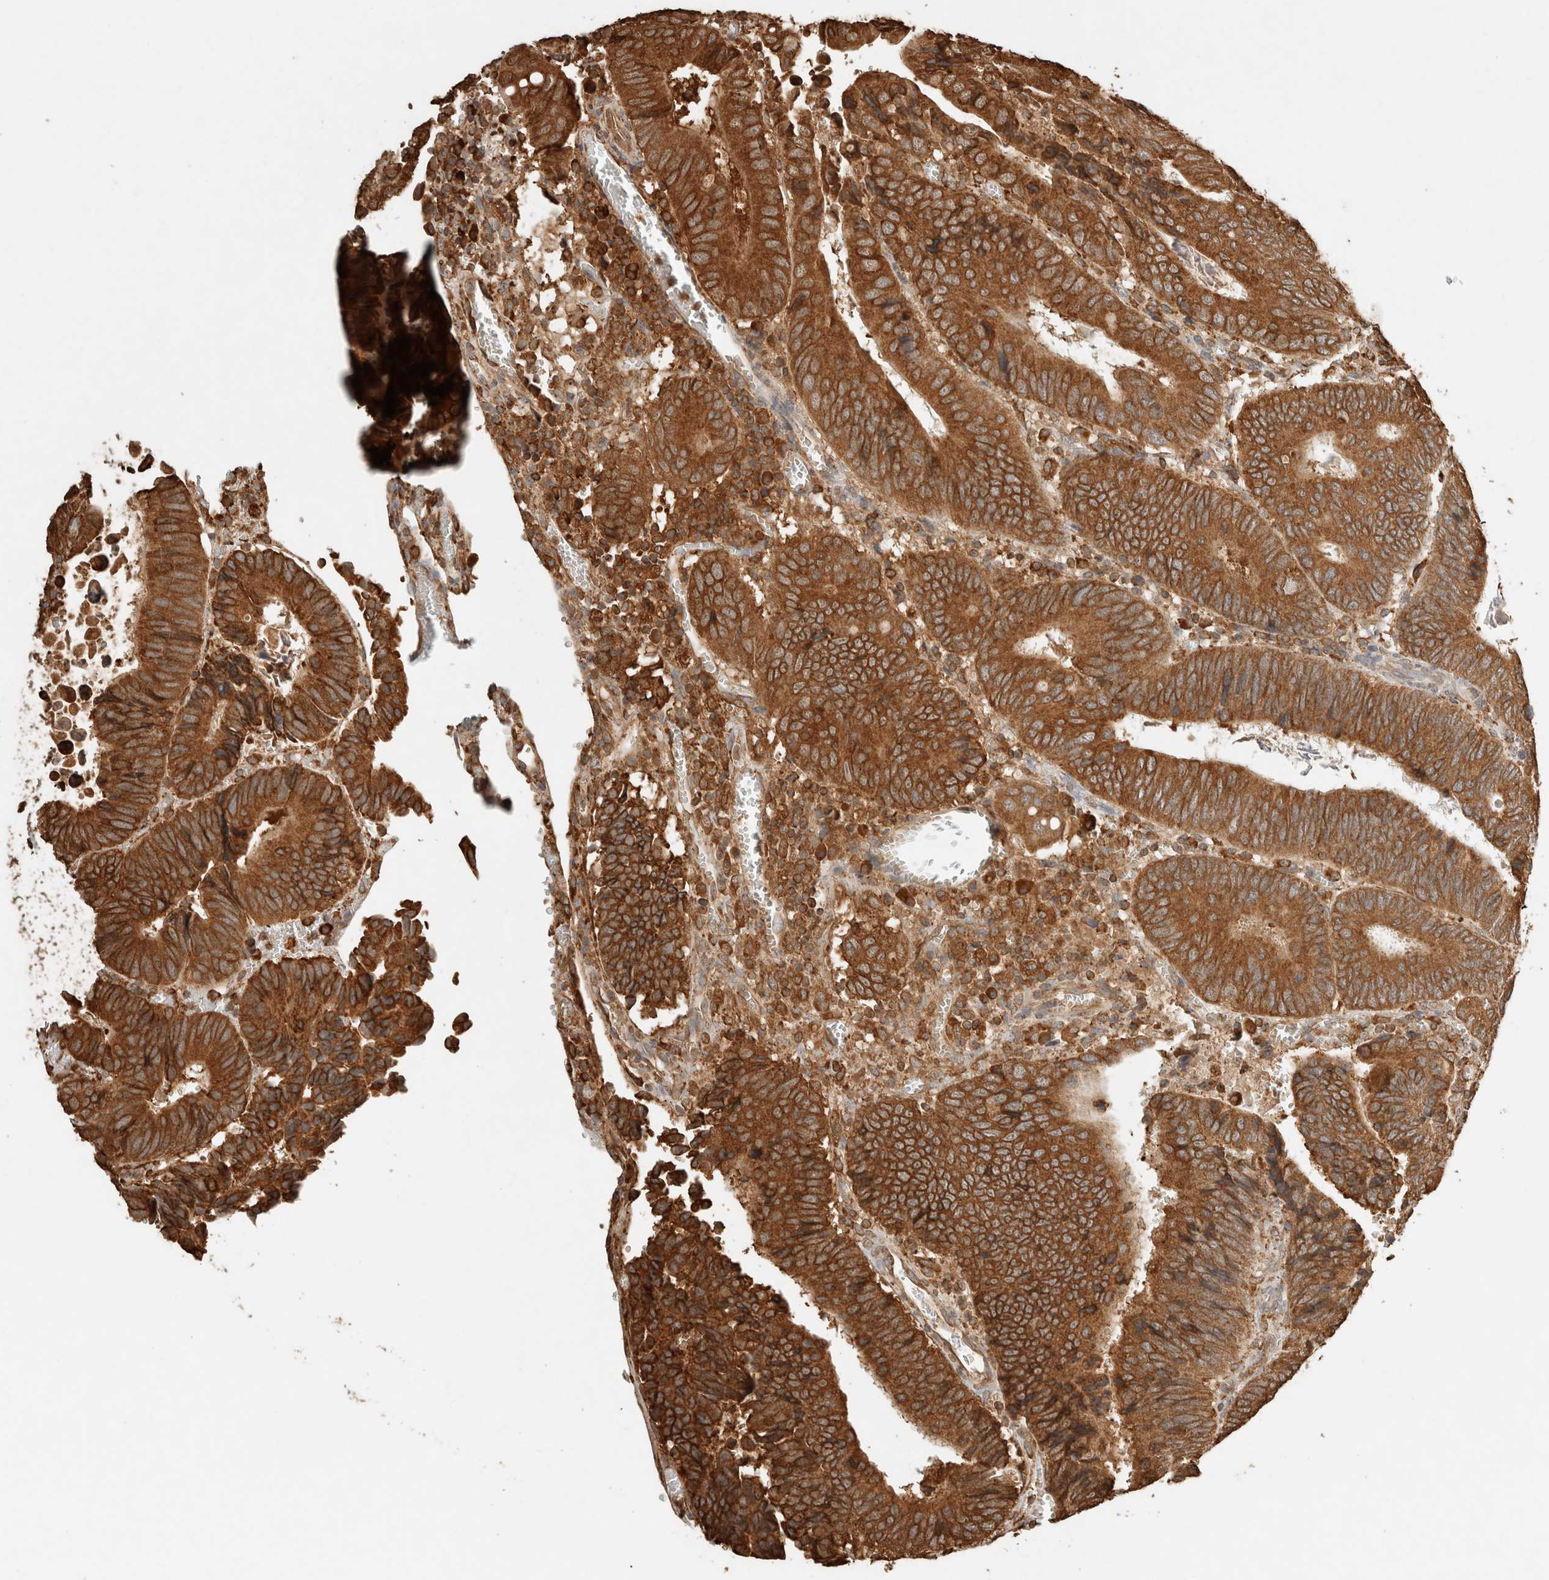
{"staining": {"intensity": "moderate", "quantity": ">75%", "location": "cytoplasmic/membranous"}, "tissue": "colorectal cancer", "cell_type": "Tumor cells", "image_type": "cancer", "snomed": [{"axis": "morphology", "description": "Inflammation, NOS"}, {"axis": "morphology", "description": "Adenocarcinoma, NOS"}, {"axis": "topography", "description": "Colon"}], "caption": "There is medium levels of moderate cytoplasmic/membranous staining in tumor cells of colorectal cancer (adenocarcinoma), as demonstrated by immunohistochemical staining (brown color).", "gene": "ERAP1", "patient": {"sex": "male", "age": 72}}